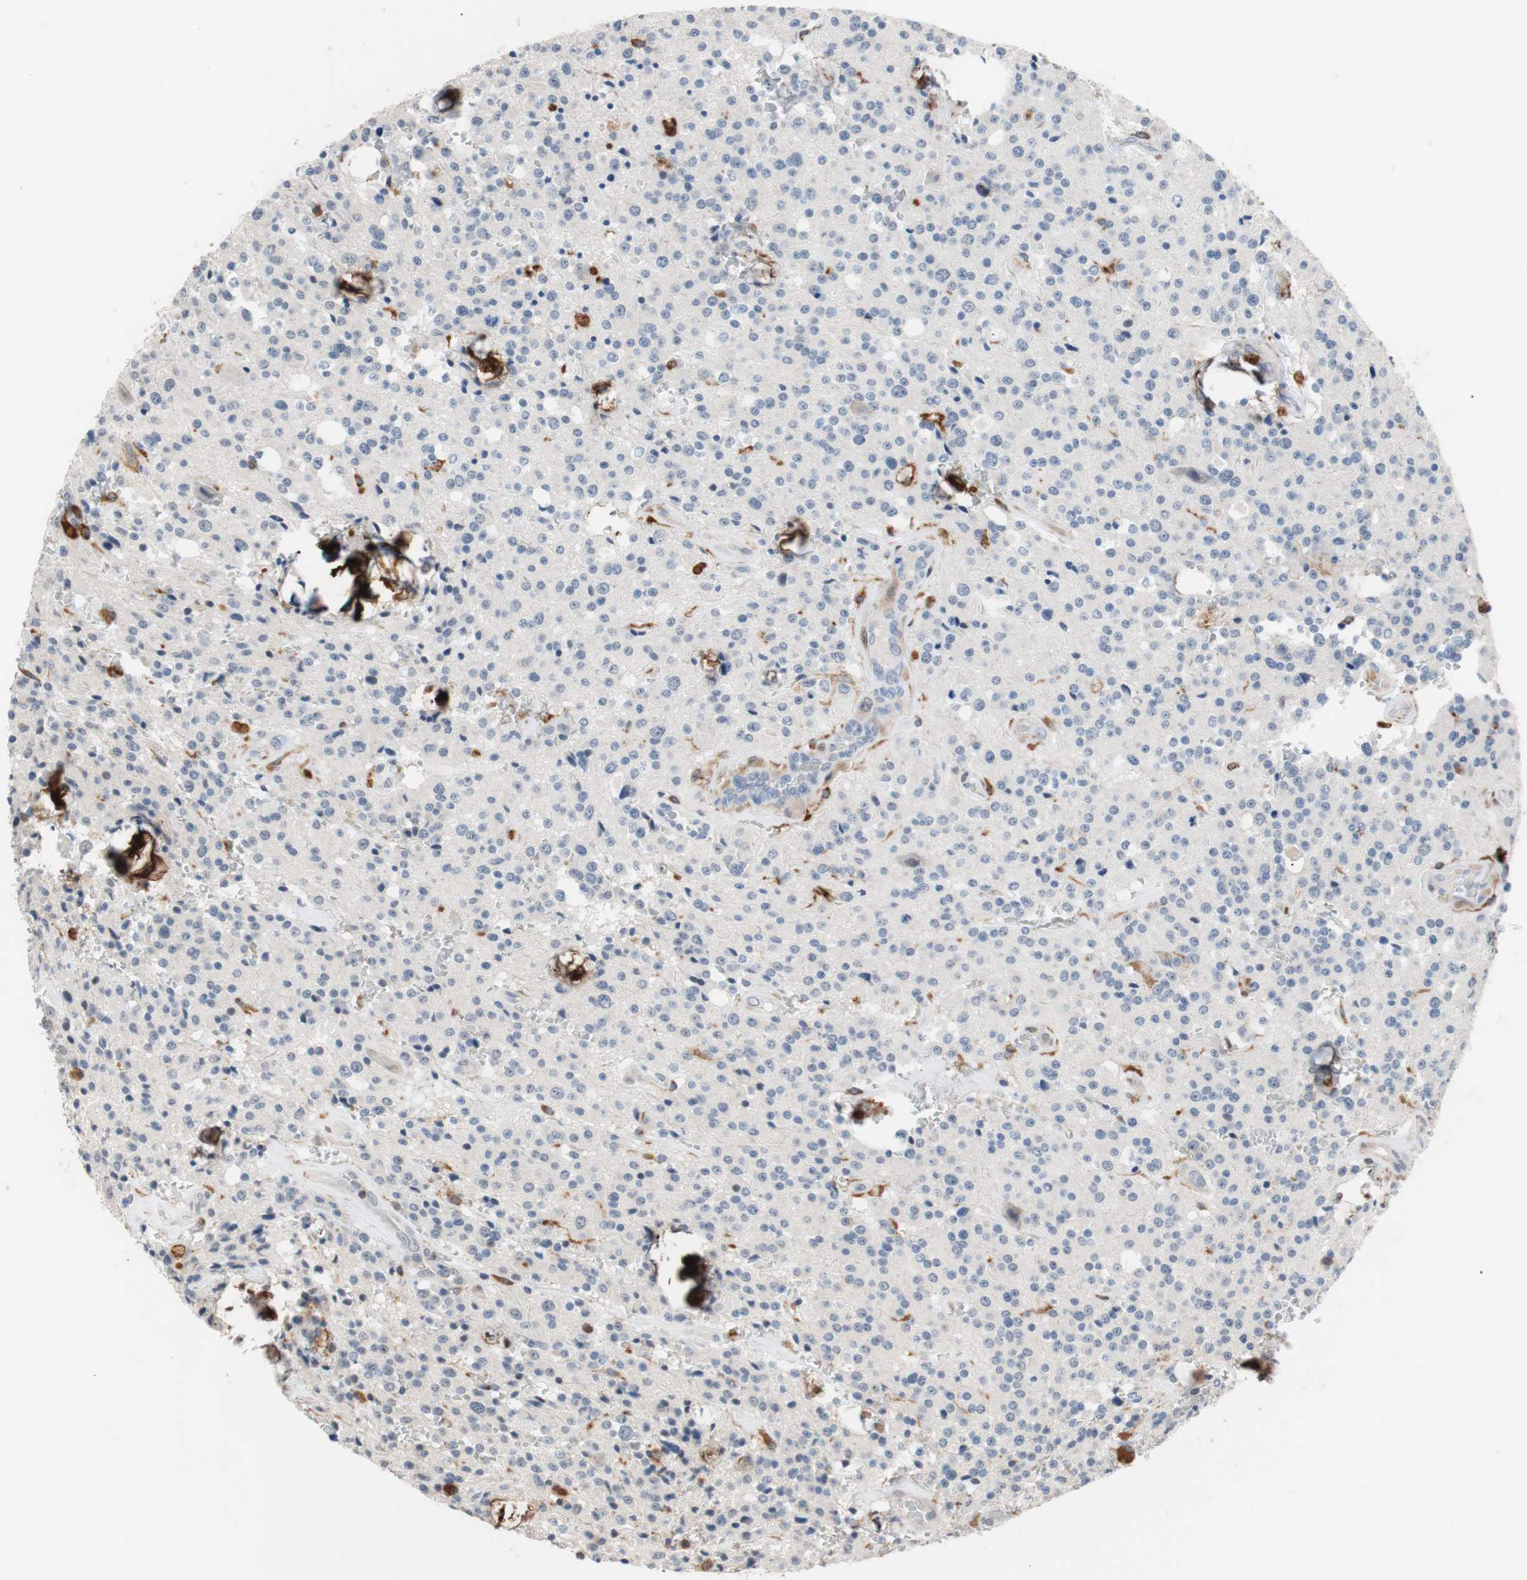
{"staining": {"intensity": "negative", "quantity": "none", "location": "none"}, "tissue": "glioma", "cell_type": "Tumor cells", "image_type": "cancer", "snomed": [{"axis": "morphology", "description": "Glioma, malignant, Low grade"}, {"axis": "topography", "description": "Brain"}], "caption": "Tumor cells show no significant staining in glioma.", "gene": "LITAF", "patient": {"sex": "male", "age": 58}}